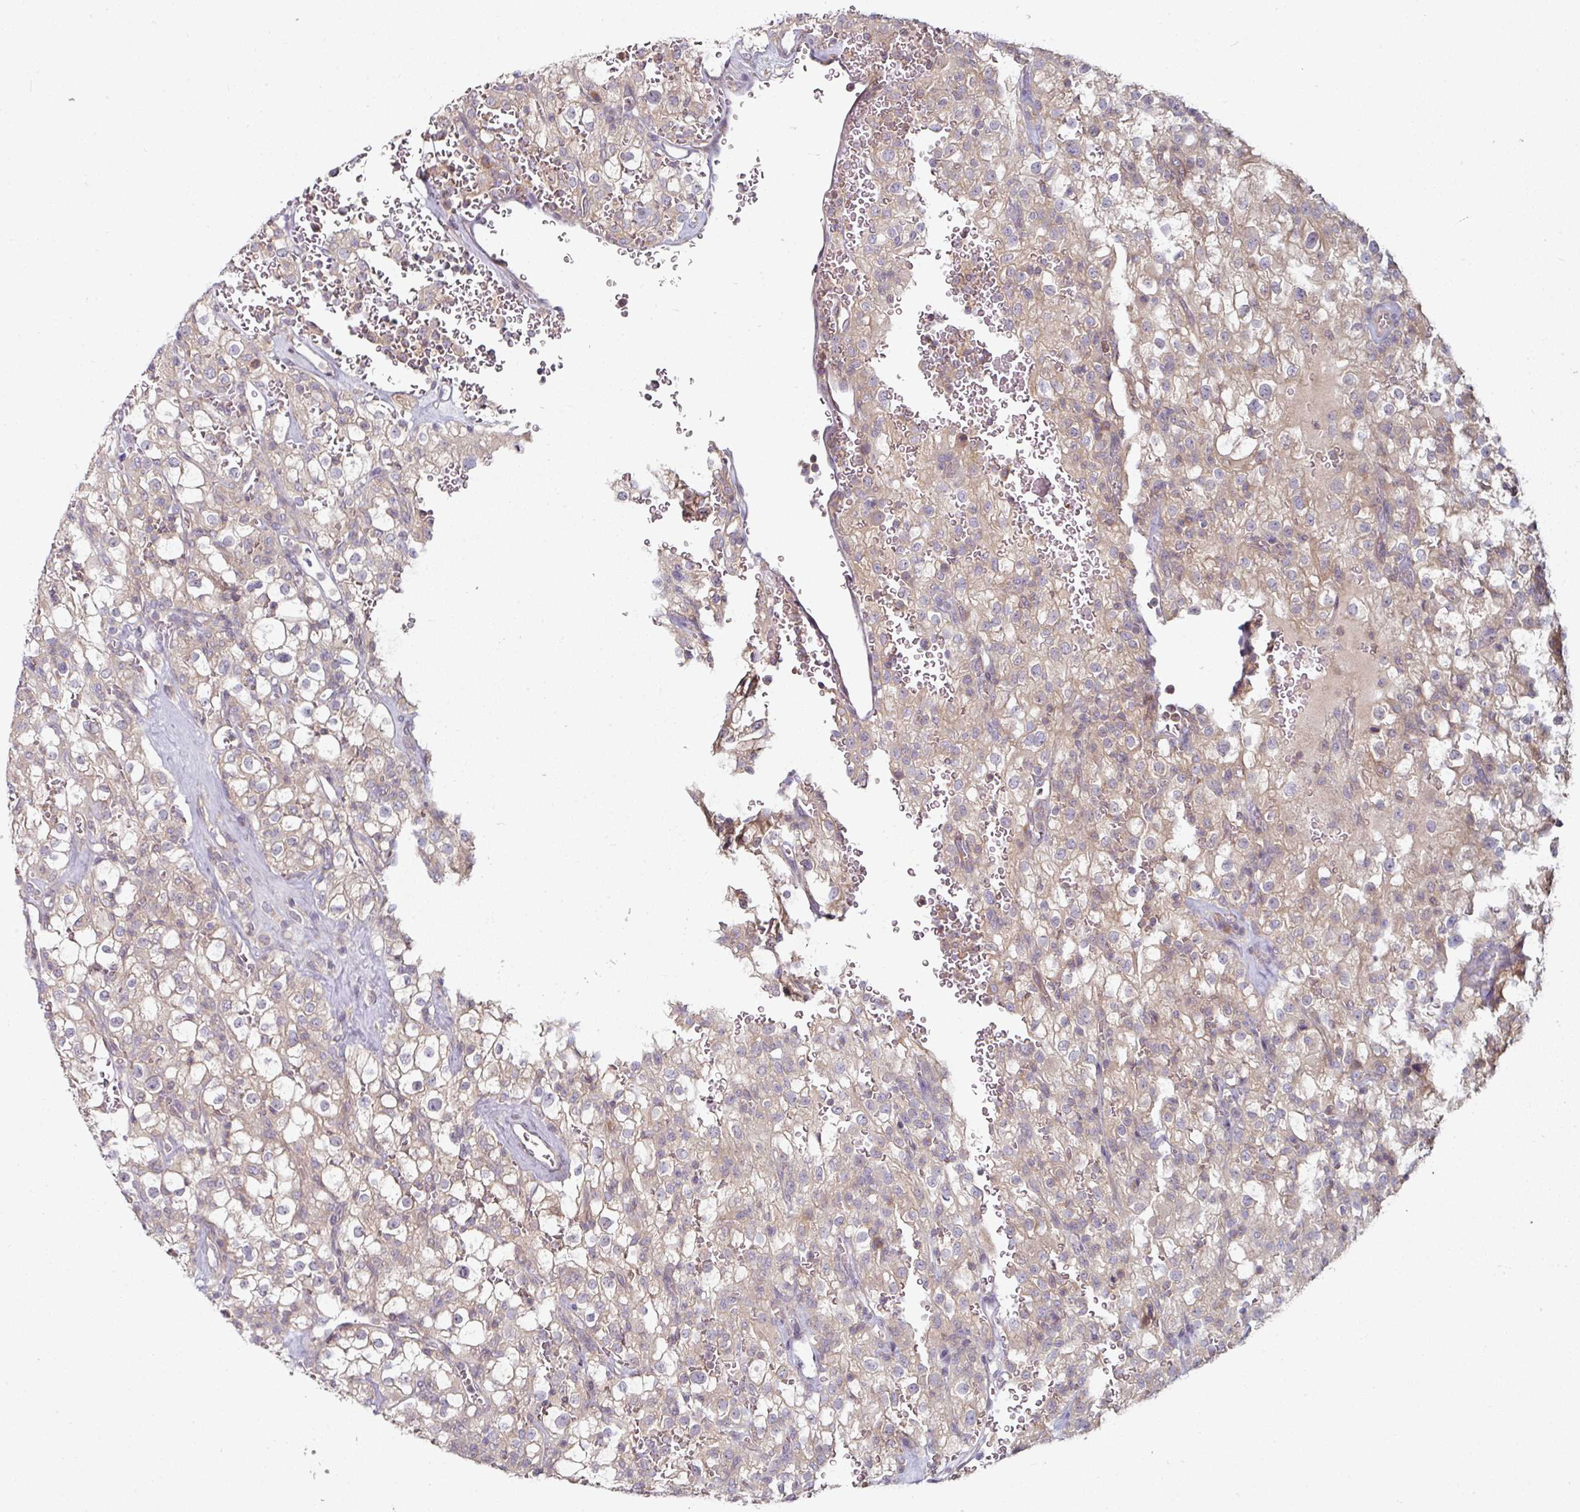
{"staining": {"intensity": "weak", "quantity": "<25%", "location": "cytoplasmic/membranous"}, "tissue": "renal cancer", "cell_type": "Tumor cells", "image_type": "cancer", "snomed": [{"axis": "morphology", "description": "Adenocarcinoma, NOS"}, {"axis": "topography", "description": "Kidney"}], "caption": "High magnification brightfield microscopy of adenocarcinoma (renal) stained with DAB (3,3'-diaminobenzidine) (brown) and counterstained with hematoxylin (blue): tumor cells show no significant staining.", "gene": "MAP2K2", "patient": {"sex": "female", "age": 74}}